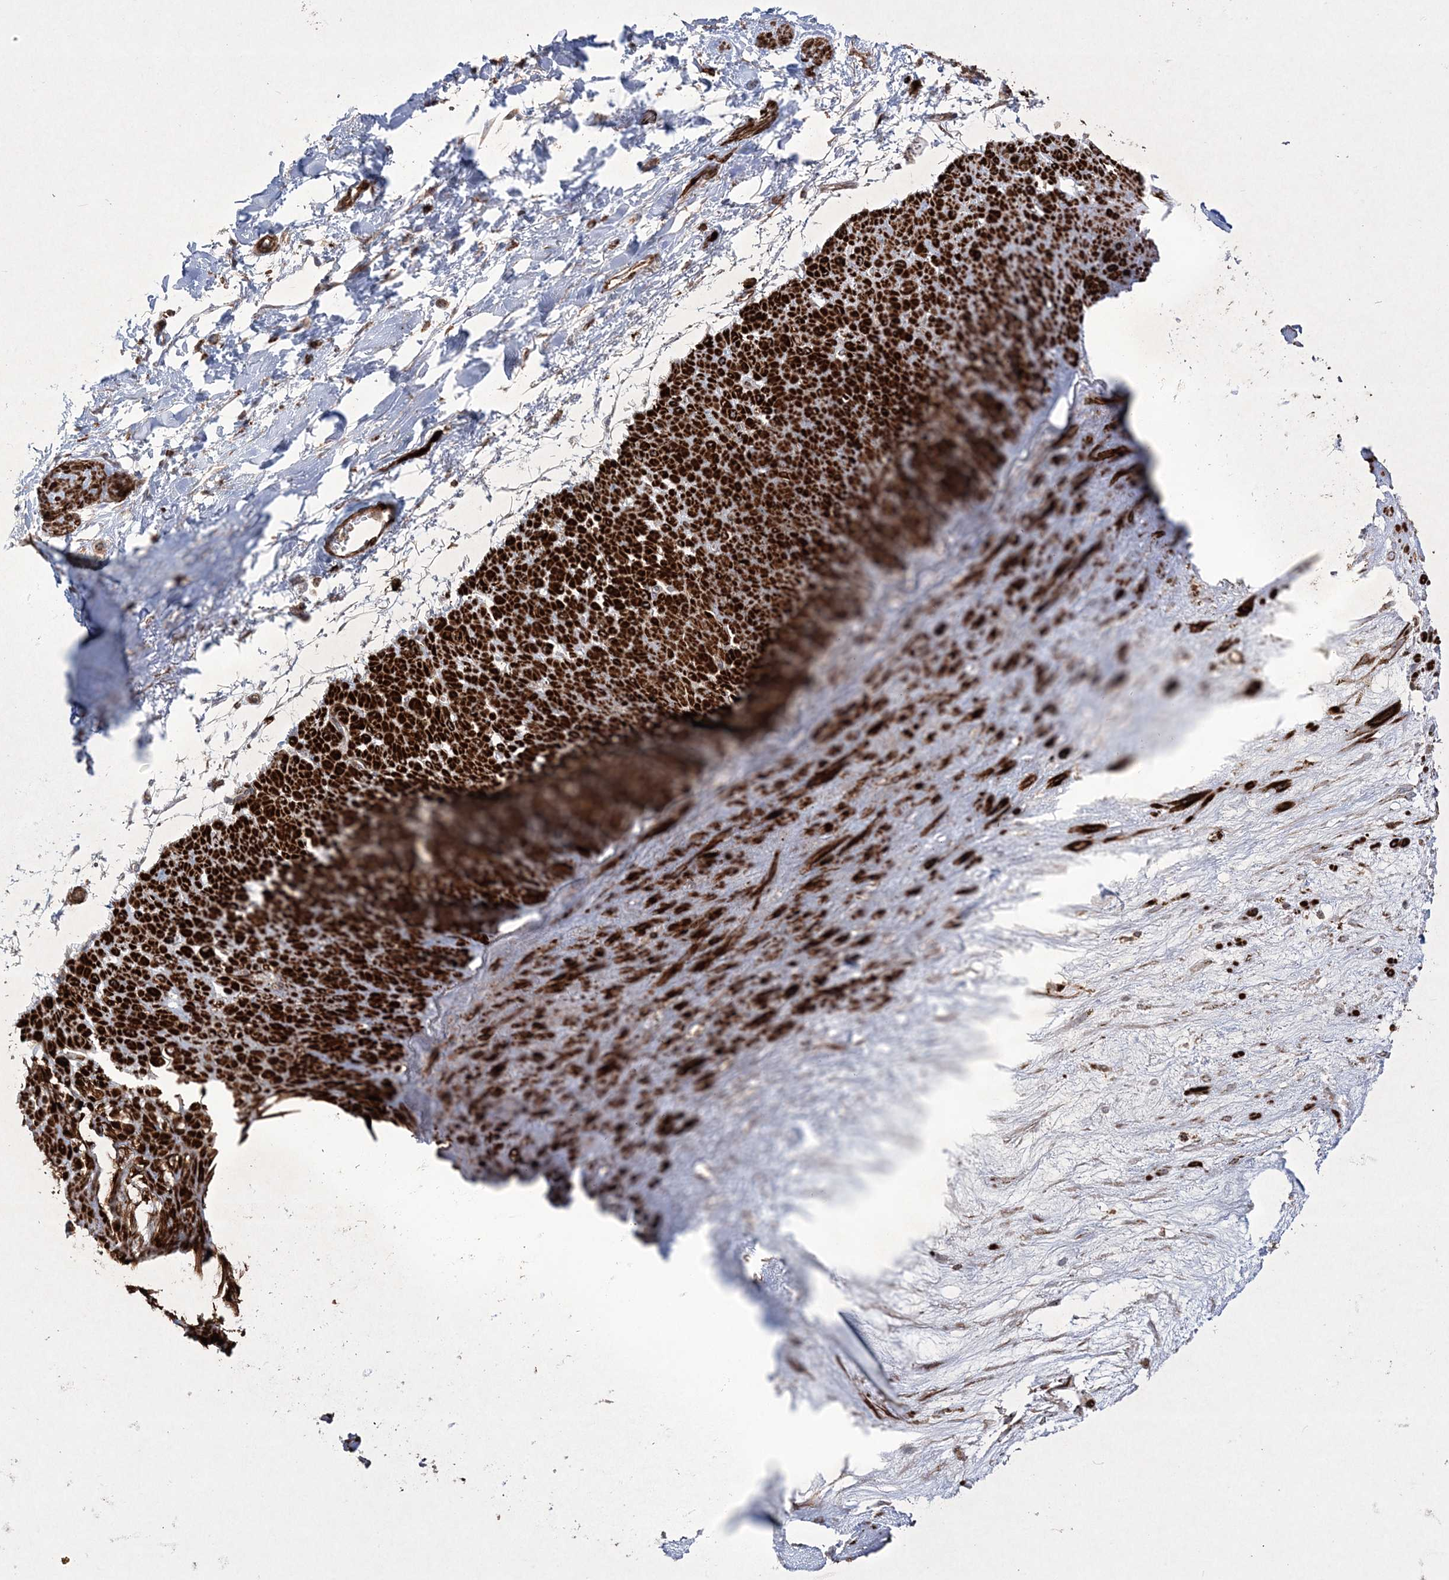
{"staining": {"intensity": "moderate", "quantity": ">75%", "location": "cytoplasmic/membranous"}, "tissue": "adipose tissue", "cell_type": "Adipocytes", "image_type": "normal", "snomed": [{"axis": "morphology", "description": "Normal tissue, NOS"}, {"axis": "topography", "description": "Soft tissue"}], "caption": "Adipocytes reveal medium levels of moderate cytoplasmic/membranous expression in approximately >75% of cells in normal adipose tissue. The staining is performed using DAB brown chromogen to label protein expression. The nuclei are counter-stained blue using hematoxylin.", "gene": "RICTOR", "patient": {"sex": "male", "age": 72}}